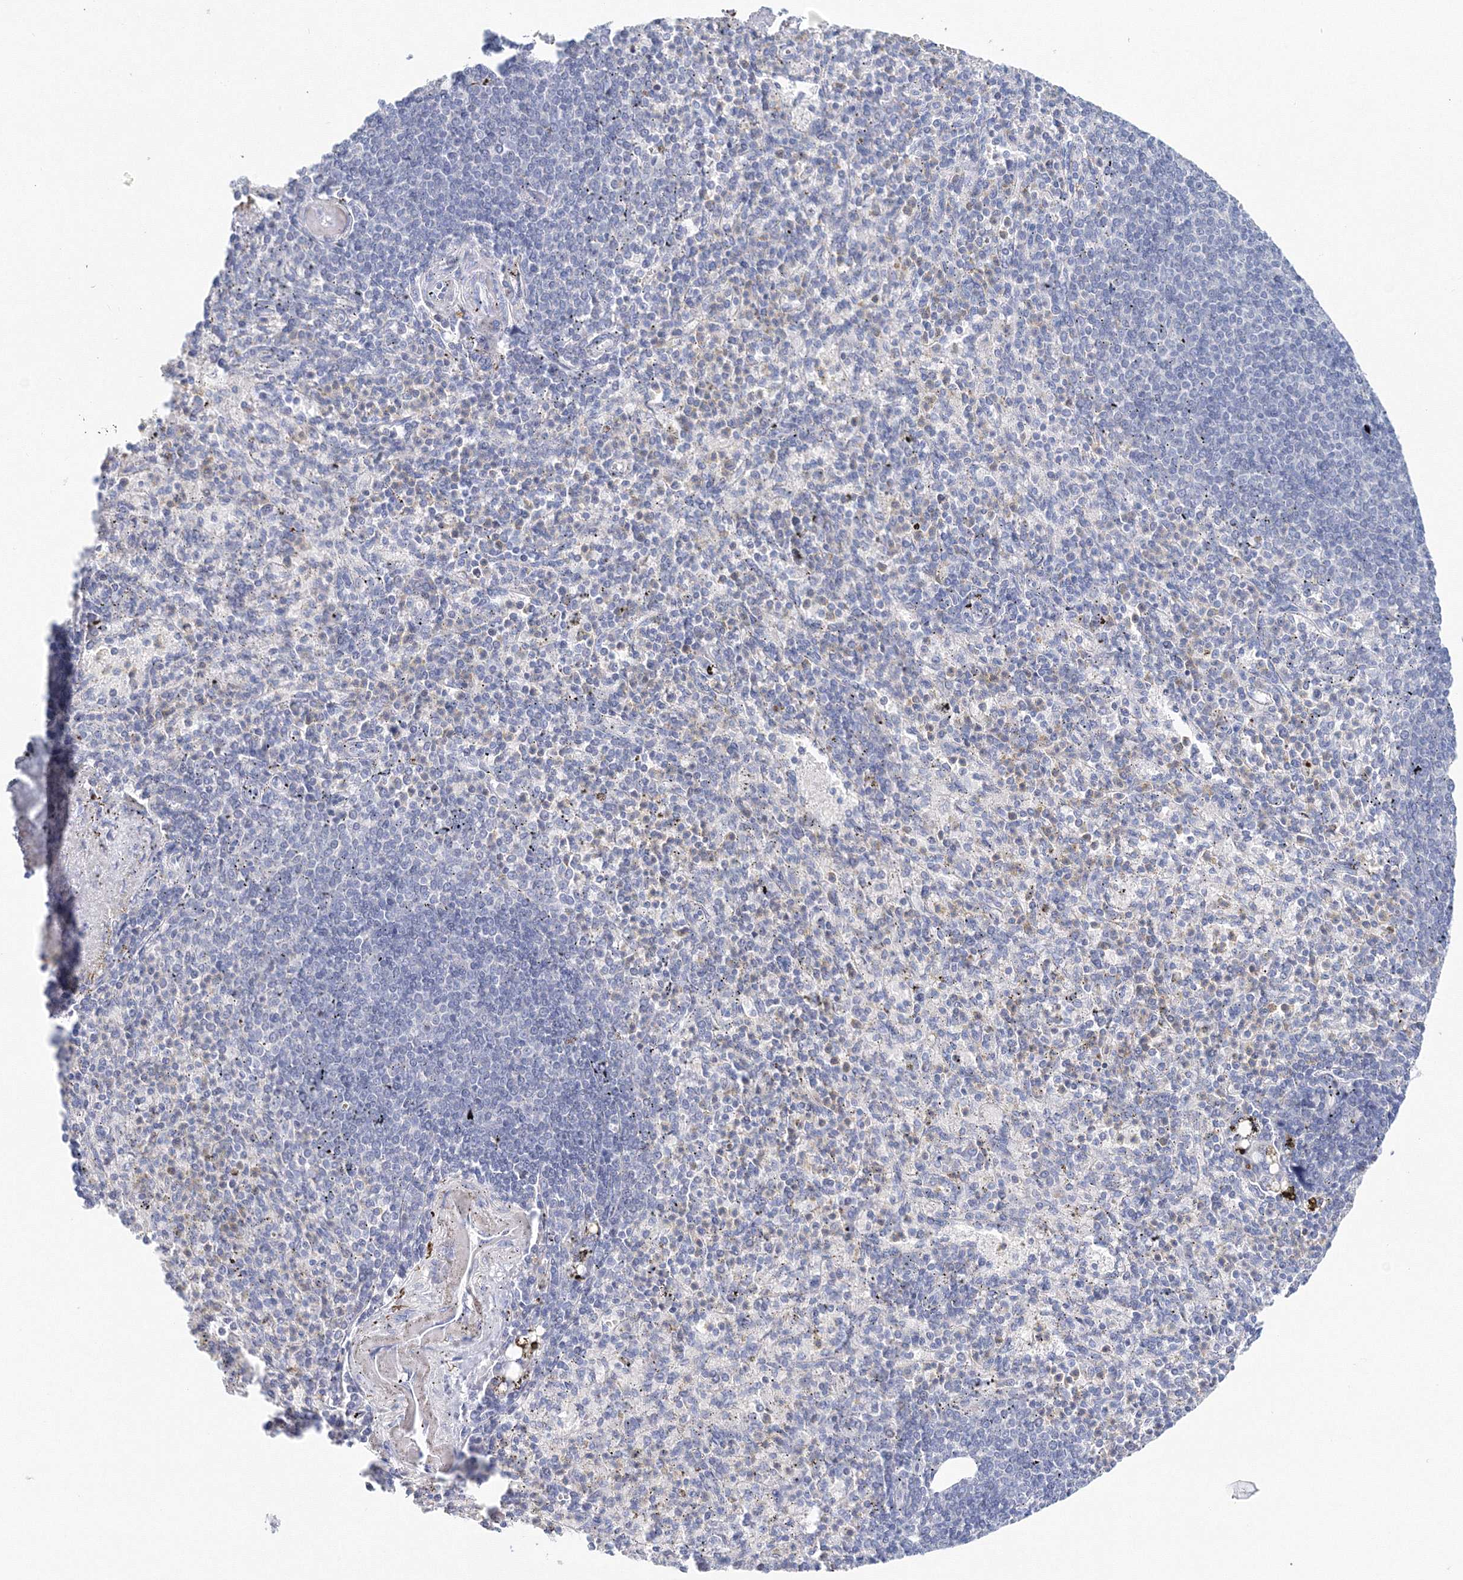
{"staining": {"intensity": "negative", "quantity": "none", "location": "none"}, "tissue": "spleen", "cell_type": "Cells in red pulp", "image_type": "normal", "snomed": [{"axis": "morphology", "description": "Normal tissue, NOS"}, {"axis": "topography", "description": "Spleen"}], "caption": "Immunohistochemical staining of normal human spleen reveals no significant staining in cells in red pulp. (Brightfield microscopy of DAB immunohistochemistry (IHC) at high magnification).", "gene": "LRRIQ4", "patient": {"sex": "female", "age": 74}}